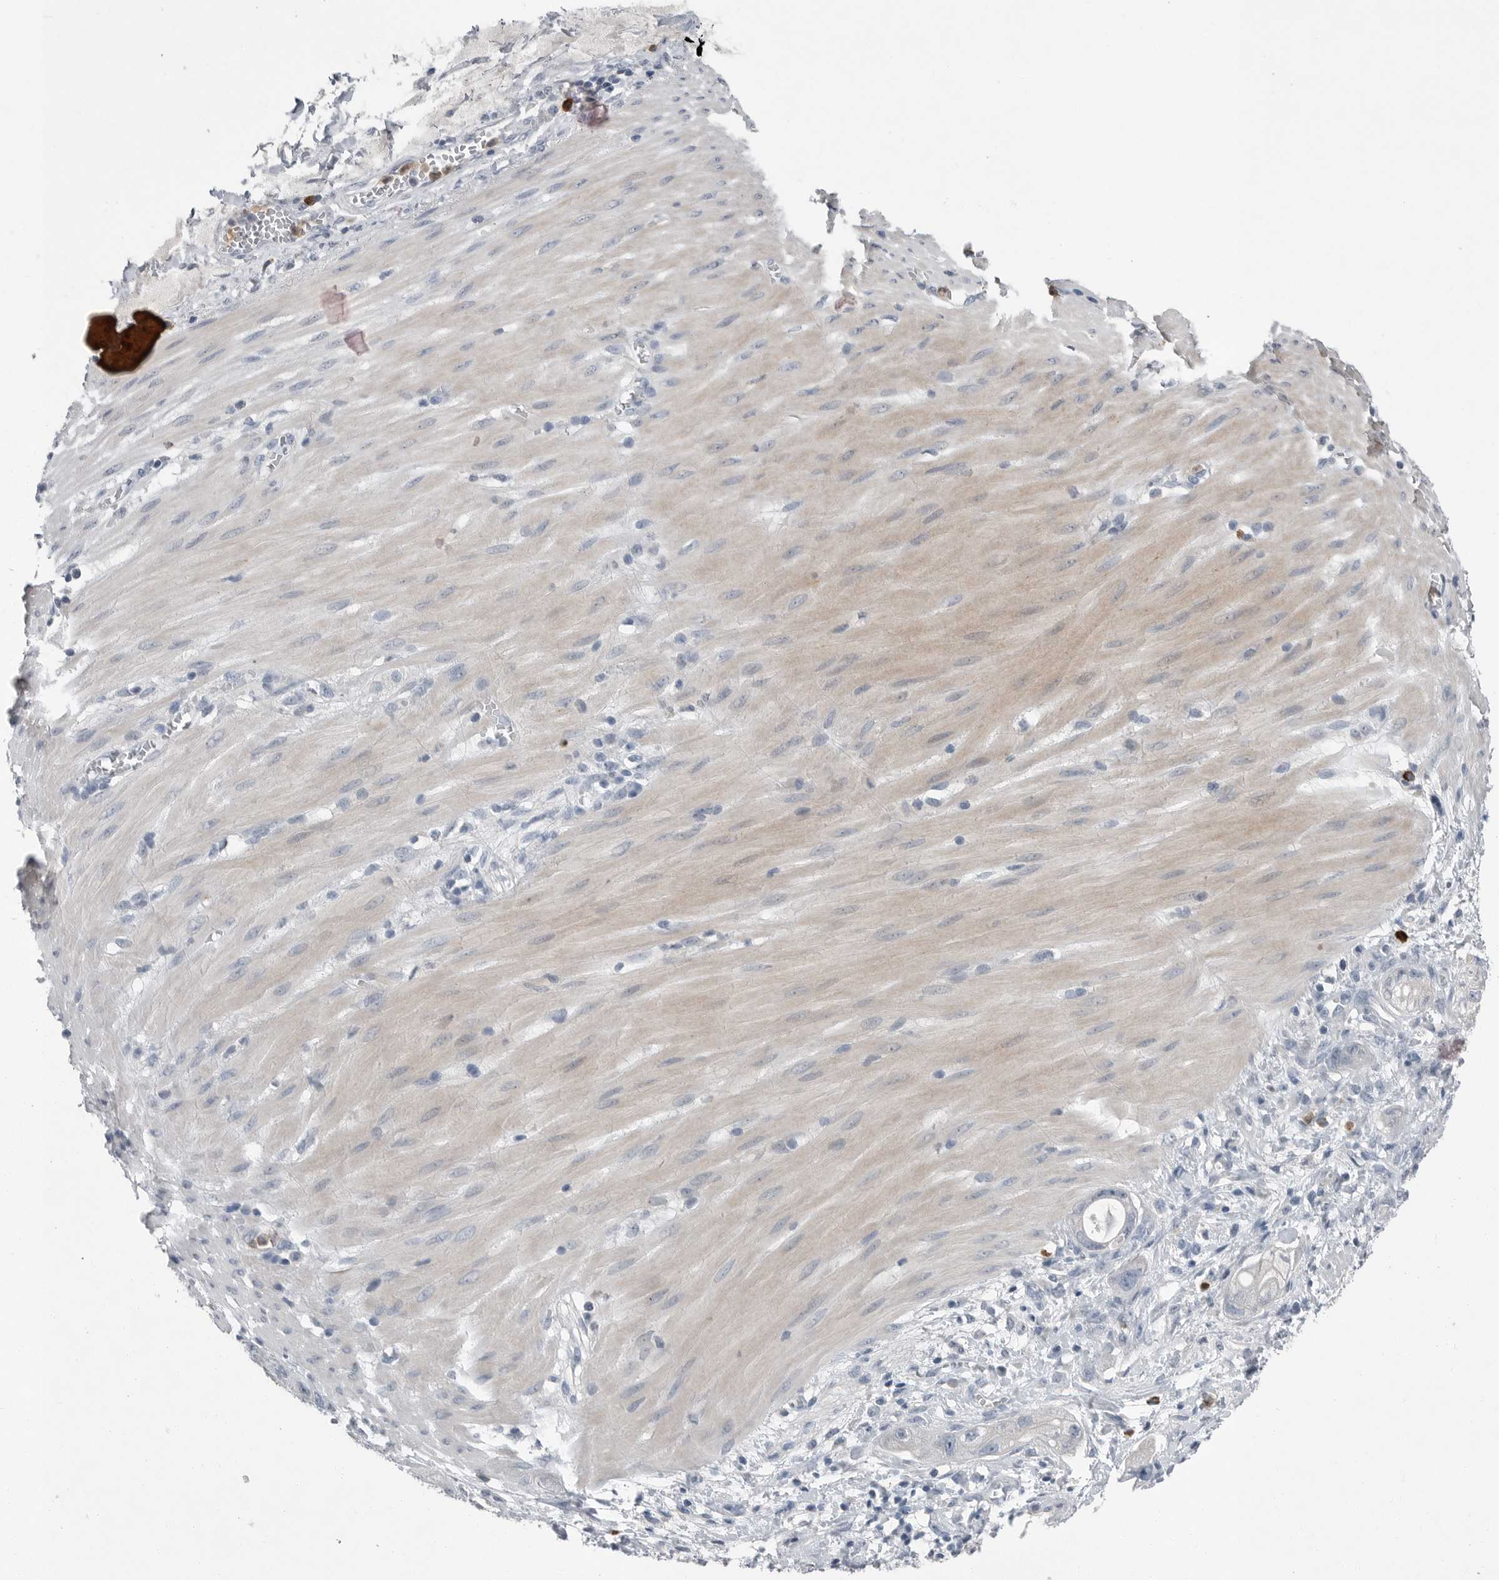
{"staining": {"intensity": "negative", "quantity": "none", "location": "none"}, "tissue": "stomach cancer", "cell_type": "Tumor cells", "image_type": "cancer", "snomed": [{"axis": "morphology", "description": "Adenocarcinoma, NOS"}, {"axis": "topography", "description": "Stomach"}, {"axis": "topography", "description": "Stomach, lower"}], "caption": "High power microscopy image of an immunohistochemistry micrograph of stomach cancer, revealing no significant staining in tumor cells.", "gene": "SCP2", "patient": {"sex": "female", "age": 48}}